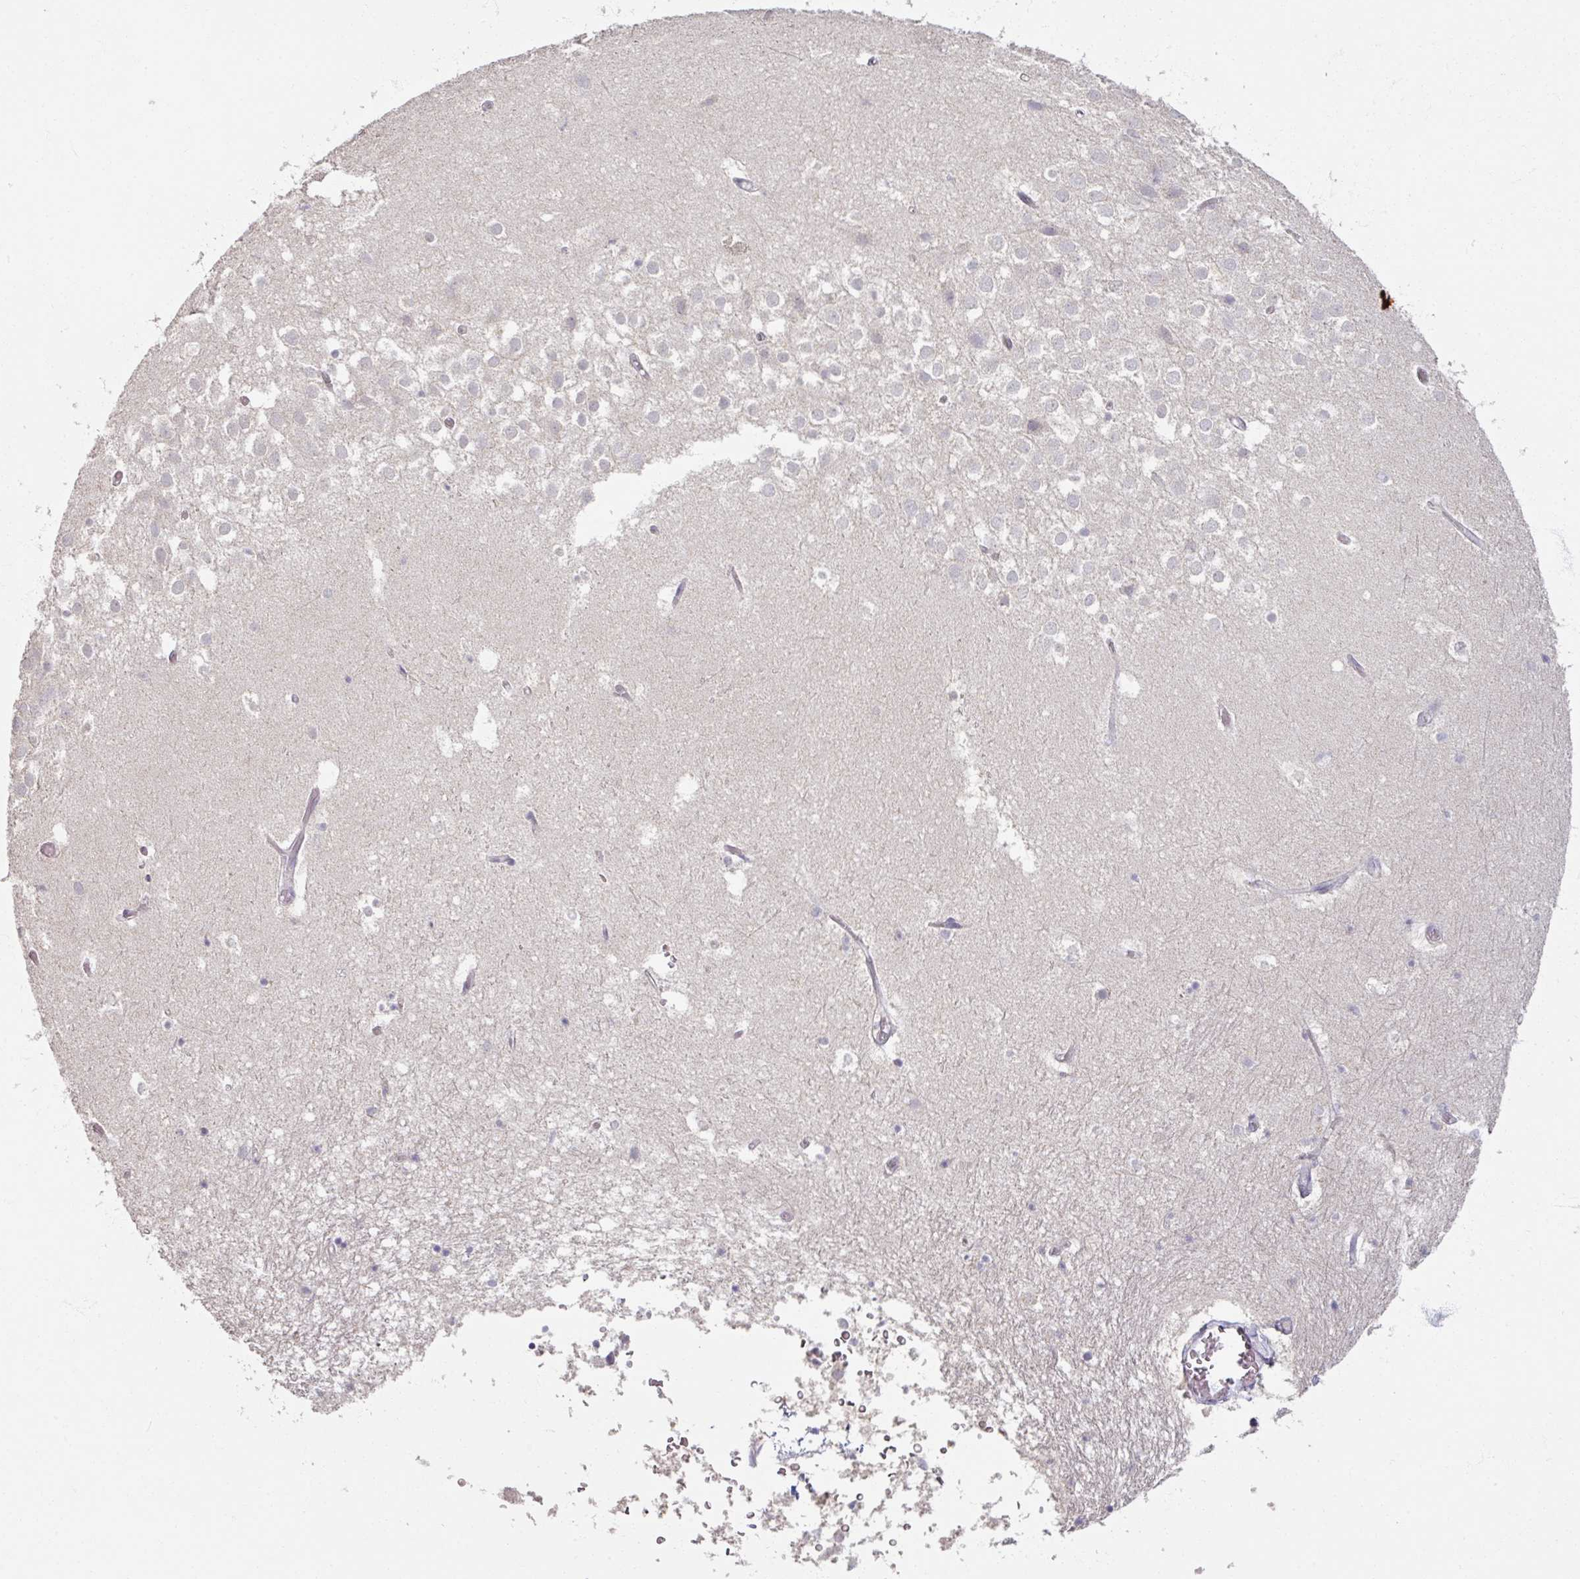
{"staining": {"intensity": "negative", "quantity": "none", "location": "none"}, "tissue": "hippocampus", "cell_type": "Glial cells", "image_type": "normal", "snomed": [{"axis": "morphology", "description": "Normal tissue, NOS"}, {"axis": "topography", "description": "Hippocampus"}], "caption": "There is no significant staining in glial cells of hippocampus. The staining was performed using DAB (3,3'-diaminobenzidine) to visualize the protein expression in brown, while the nuclei were stained in blue with hematoxylin (Magnification: 20x).", "gene": "SOX11", "patient": {"sex": "female", "age": 52}}